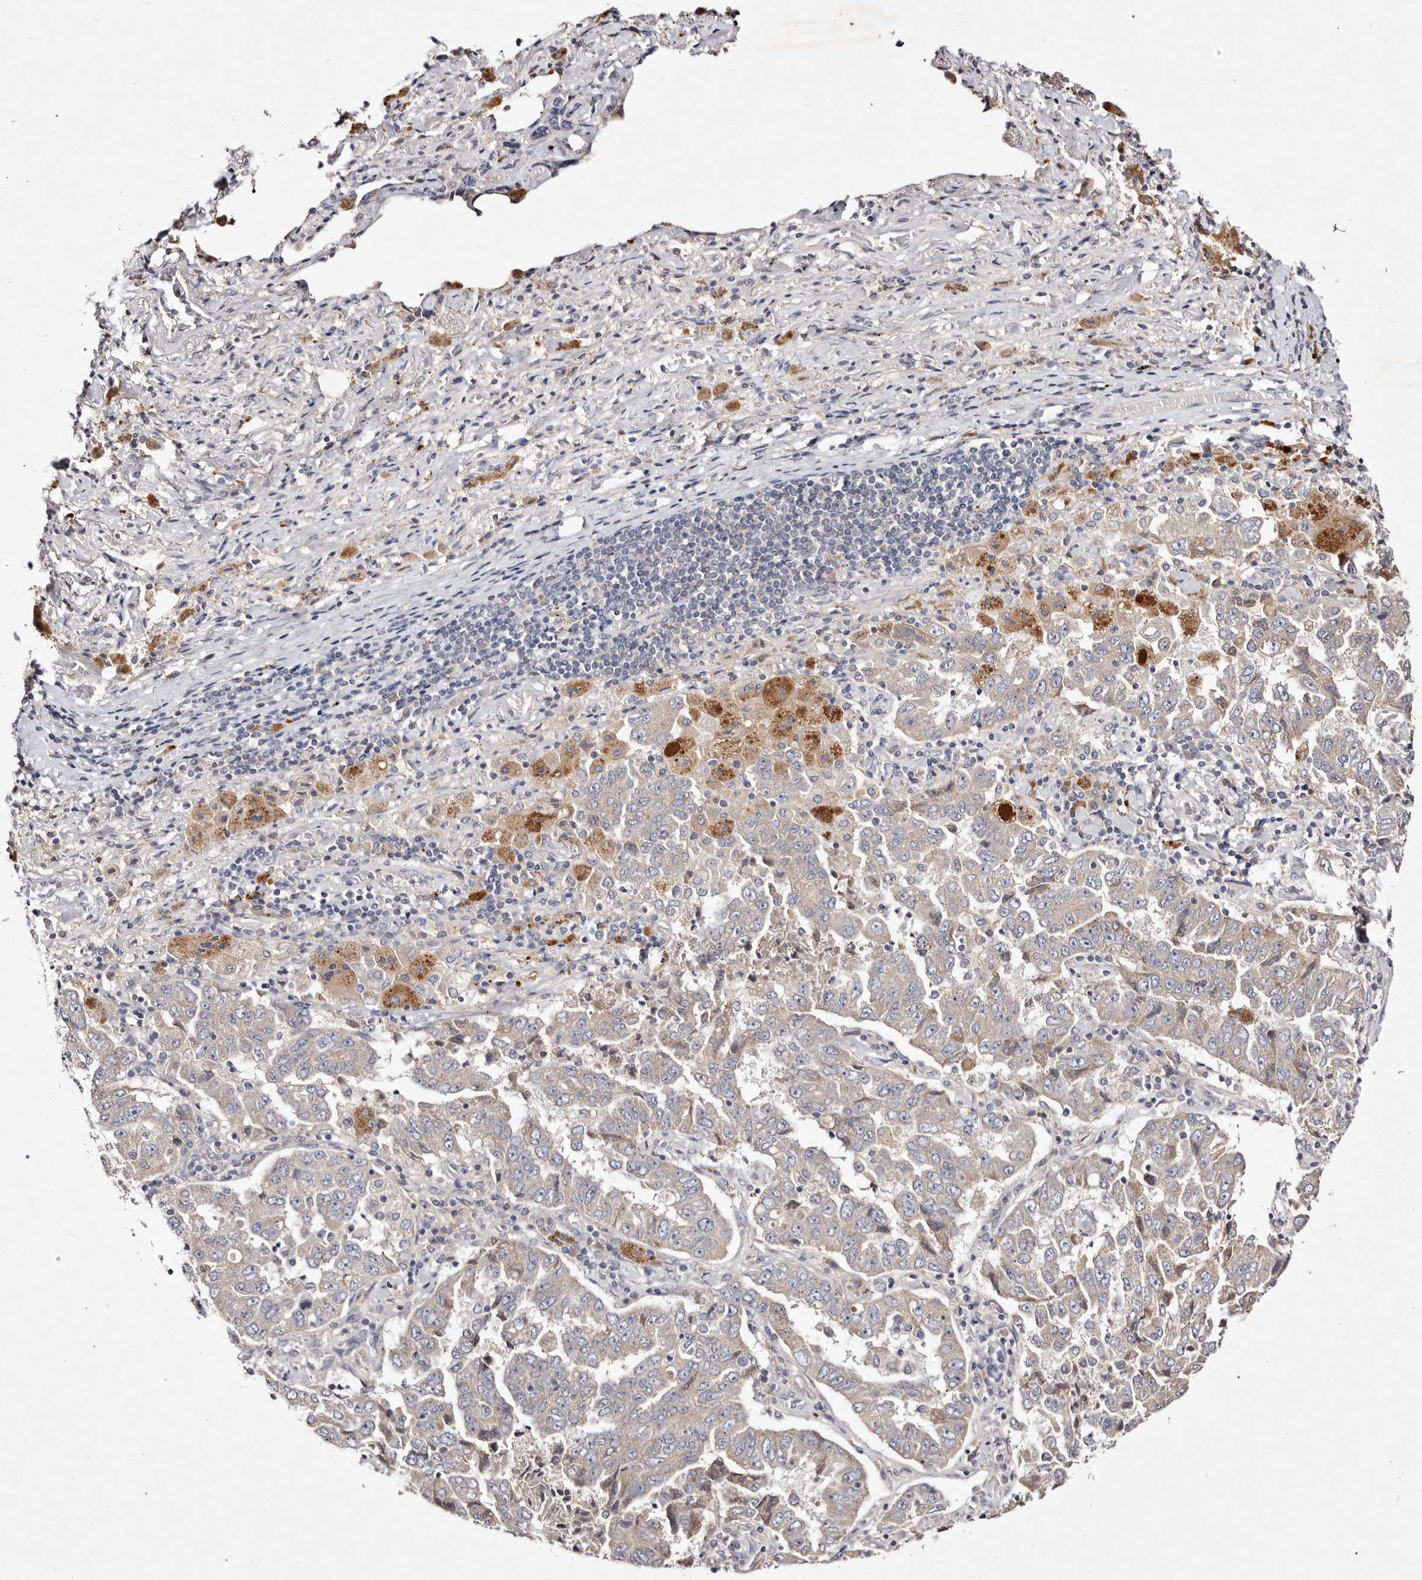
{"staining": {"intensity": "weak", "quantity": "<25%", "location": "cytoplasmic/membranous"}, "tissue": "lung cancer", "cell_type": "Tumor cells", "image_type": "cancer", "snomed": [{"axis": "morphology", "description": "Adenocarcinoma, NOS"}, {"axis": "topography", "description": "Lung"}], "caption": "Tumor cells show no significant staining in lung adenocarcinoma.", "gene": "TSC2", "patient": {"sex": "female", "age": 51}}